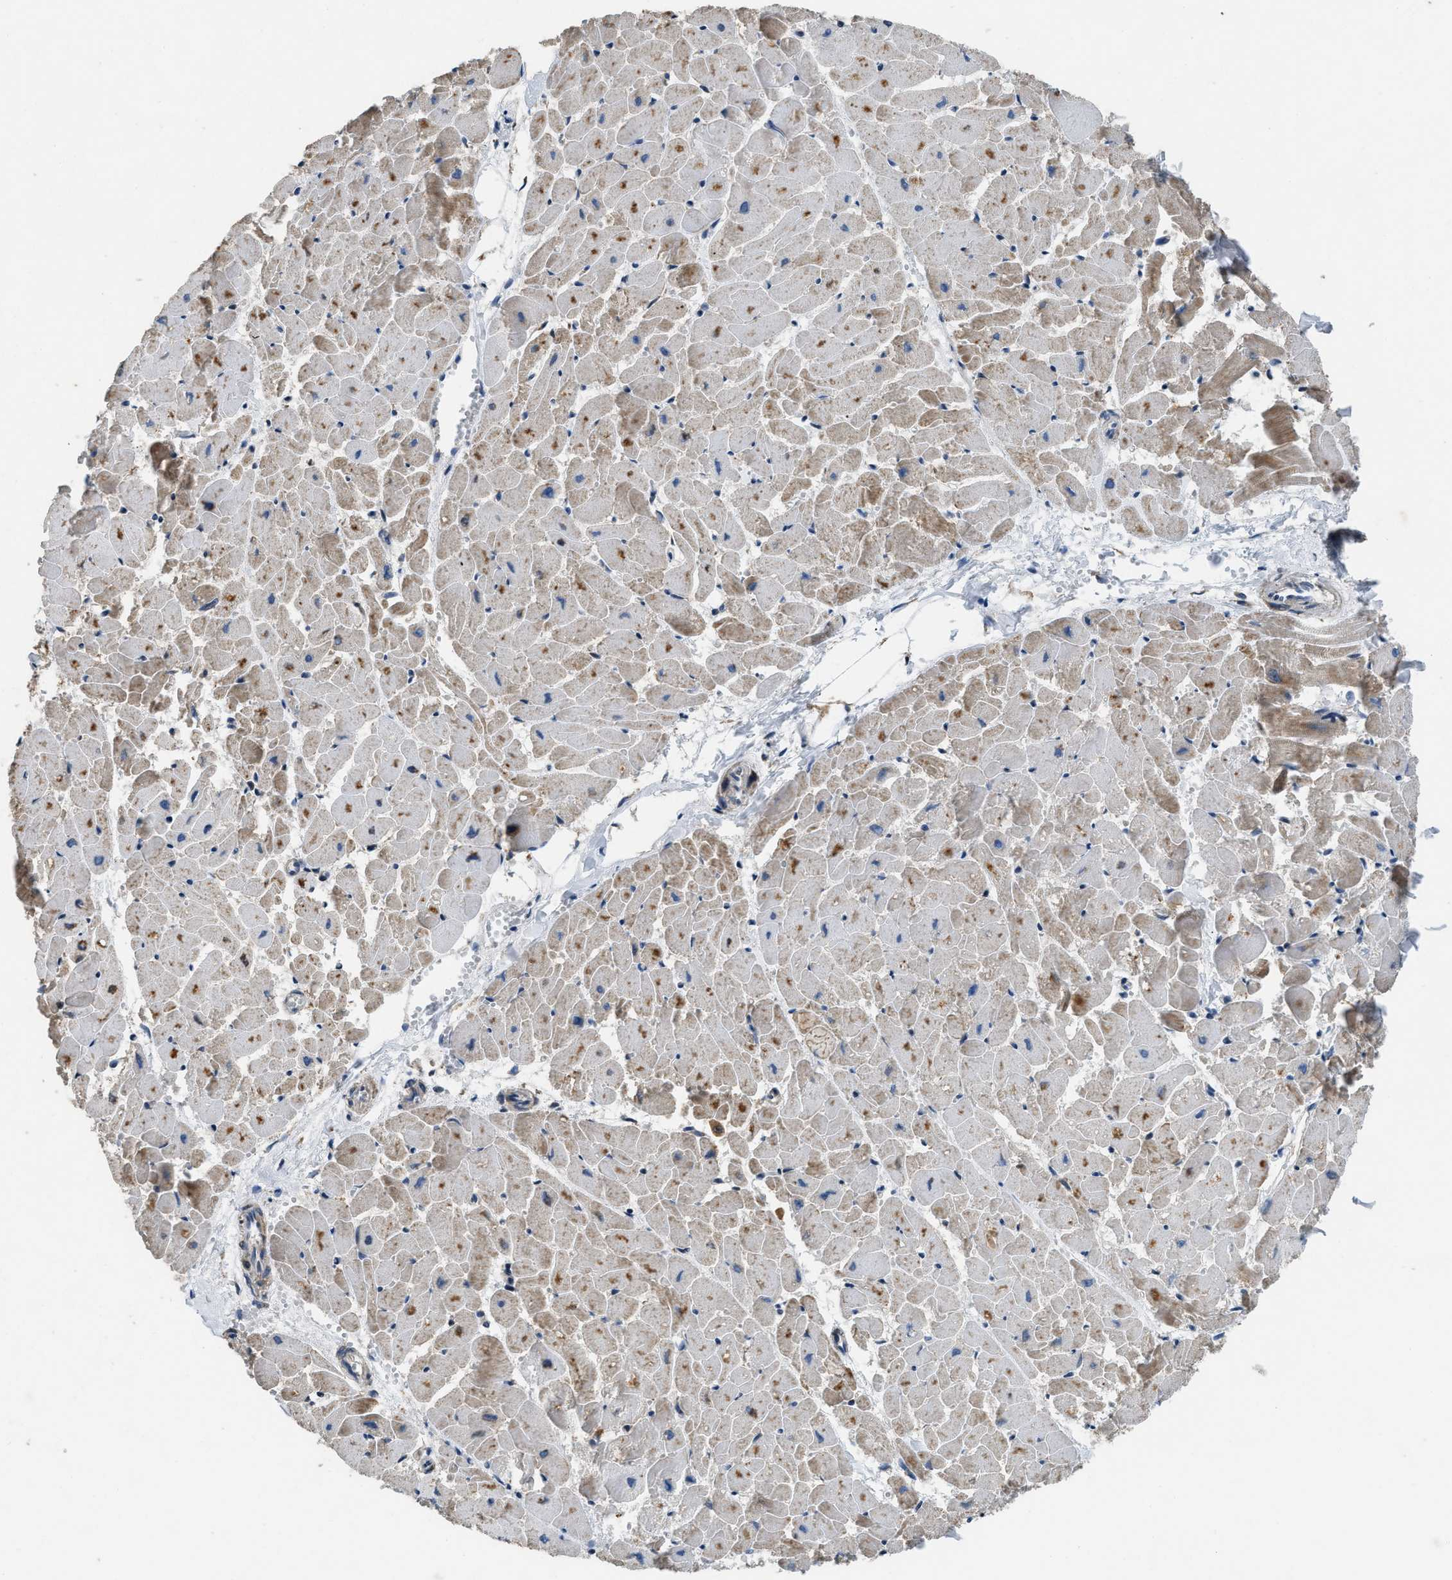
{"staining": {"intensity": "moderate", "quantity": ">75%", "location": "cytoplasmic/membranous"}, "tissue": "heart muscle", "cell_type": "Cardiomyocytes", "image_type": "normal", "snomed": [{"axis": "morphology", "description": "Normal tissue, NOS"}, {"axis": "topography", "description": "Heart"}], "caption": "DAB immunohistochemical staining of normal heart muscle exhibits moderate cytoplasmic/membranous protein positivity in about >75% of cardiomyocytes. The staining is performed using DAB (3,3'-diaminobenzidine) brown chromogen to label protein expression. The nuclei are counter-stained blue using hematoxylin.", "gene": "TMEM150A", "patient": {"sex": "female", "age": 19}}